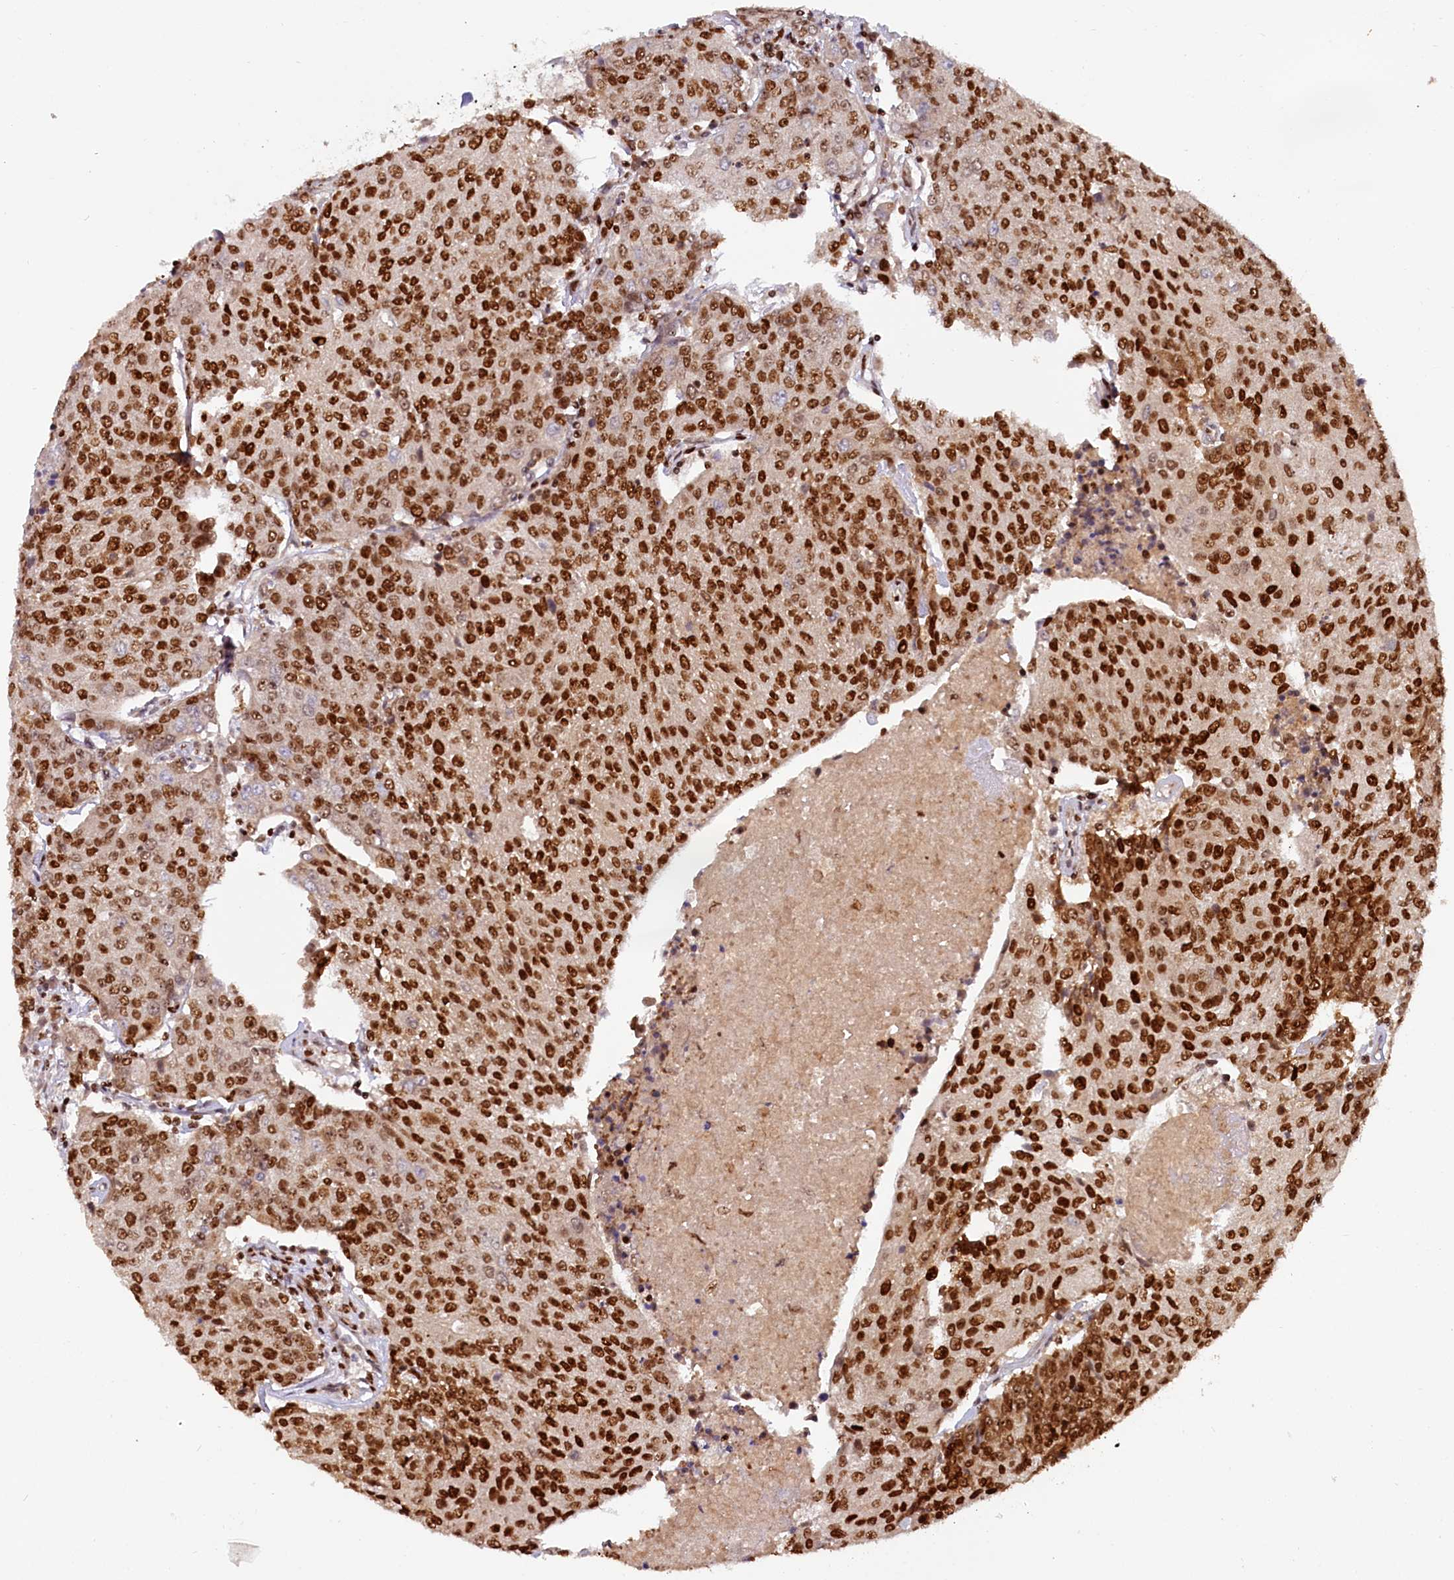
{"staining": {"intensity": "strong", "quantity": ">75%", "location": "nuclear"}, "tissue": "urothelial cancer", "cell_type": "Tumor cells", "image_type": "cancer", "snomed": [{"axis": "morphology", "description": "Urothelial carcinoma, High grade"}, {"axis": "topography", "description": "Urinary bladder"}], "caption": "High-grade urothelial carcinoma stained with a brown dye shows strong nuclear positive expression in approximately >75% of tumor cells.", "gene": "TCOF1", "patient": {"sex": "female", "age": 85}}